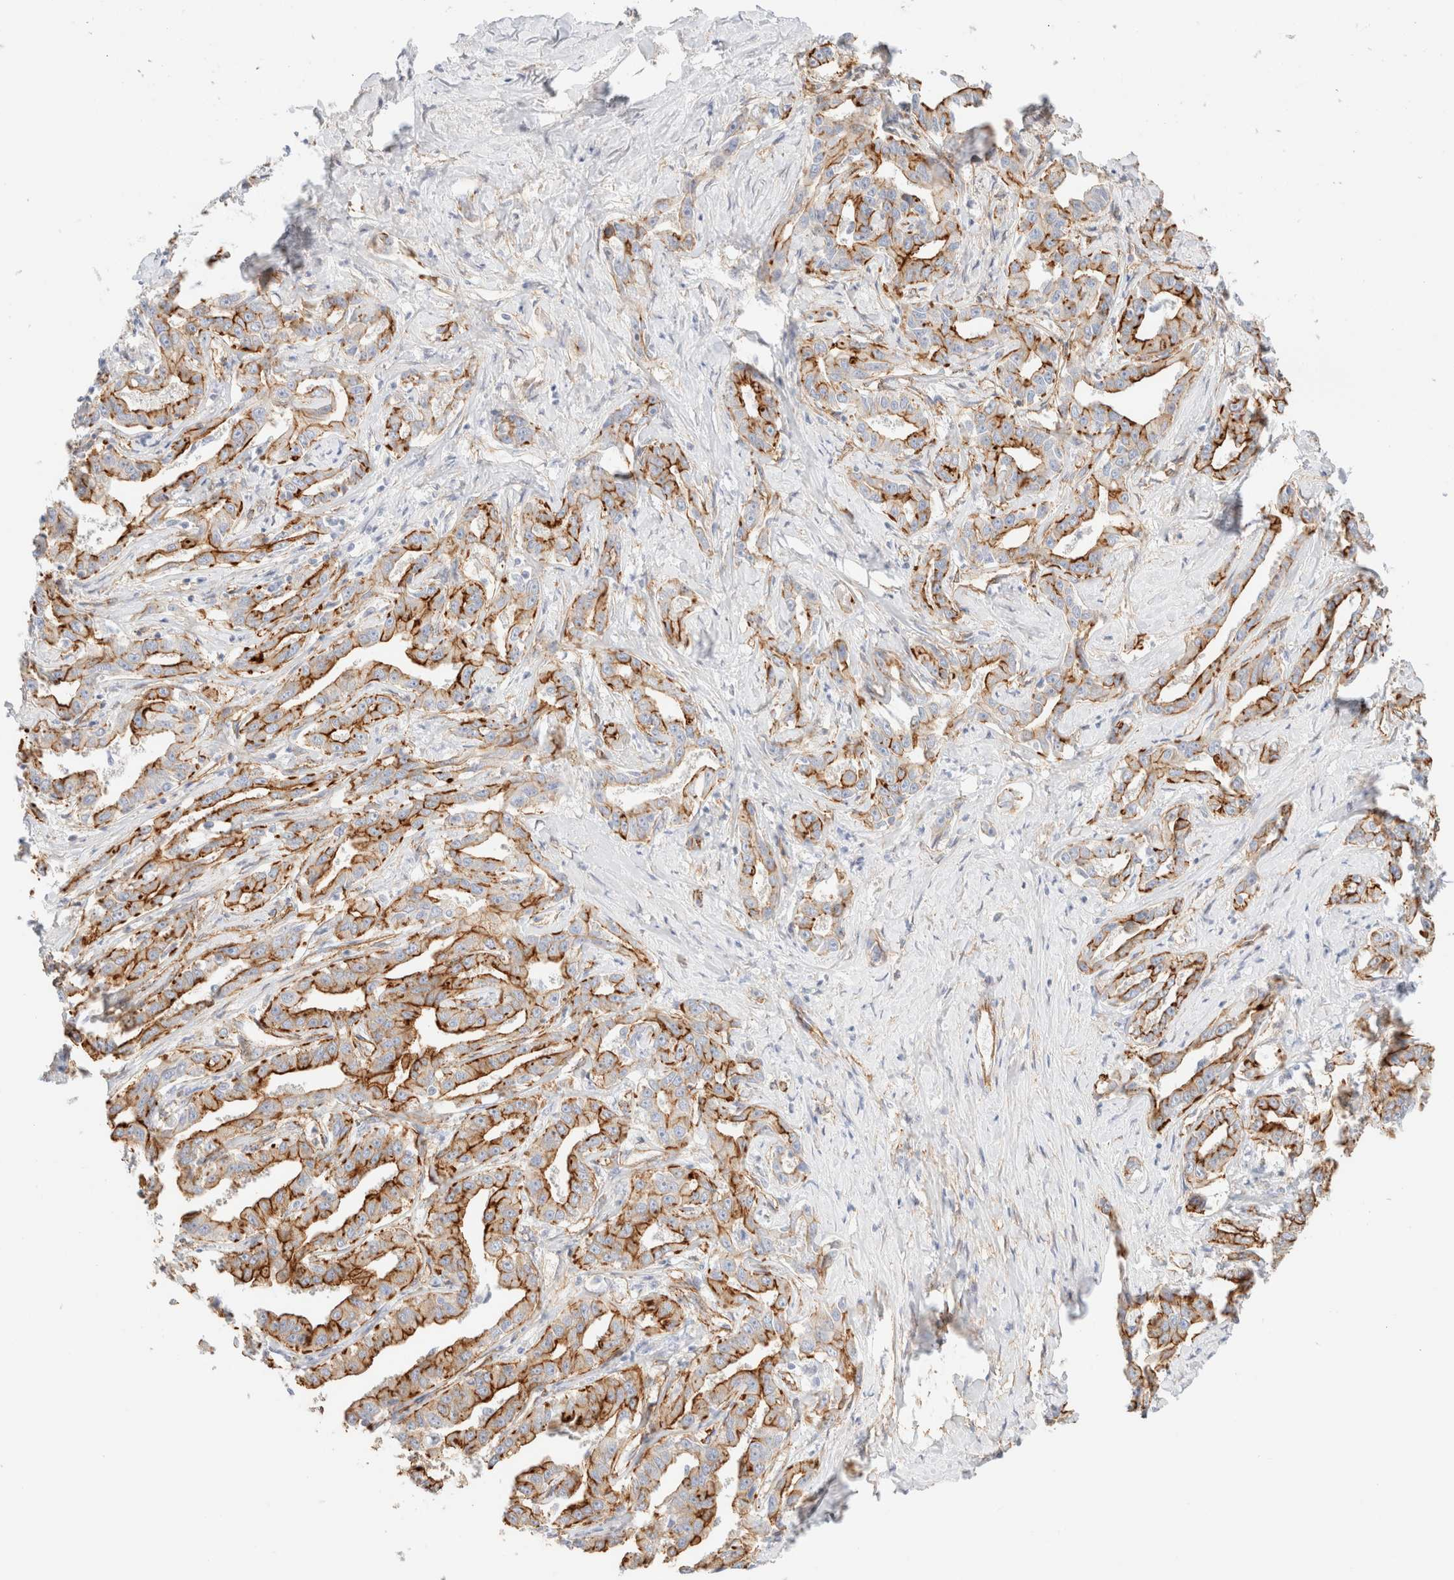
{"staining": {"intensity": "strong", "quantity": ">75%", "location": "cytoplasmic/membranous"}, "tissue": "liver cancer", "cell_type": "Tumor cells", "image_type": "cancer", "snomed": [{"axis": "morphology", "description": "Cholangiocarcinoma"}, {"axis": "topography", "description": "Liver"}], "caption": "Cholangiocarcinoma (liver) tissue demonstrates strong cytoplasmic/membranous staining in about >75% of tumor cells", "gene": "CYB5R4", "patient": {"sex": "male", "age": 59}}